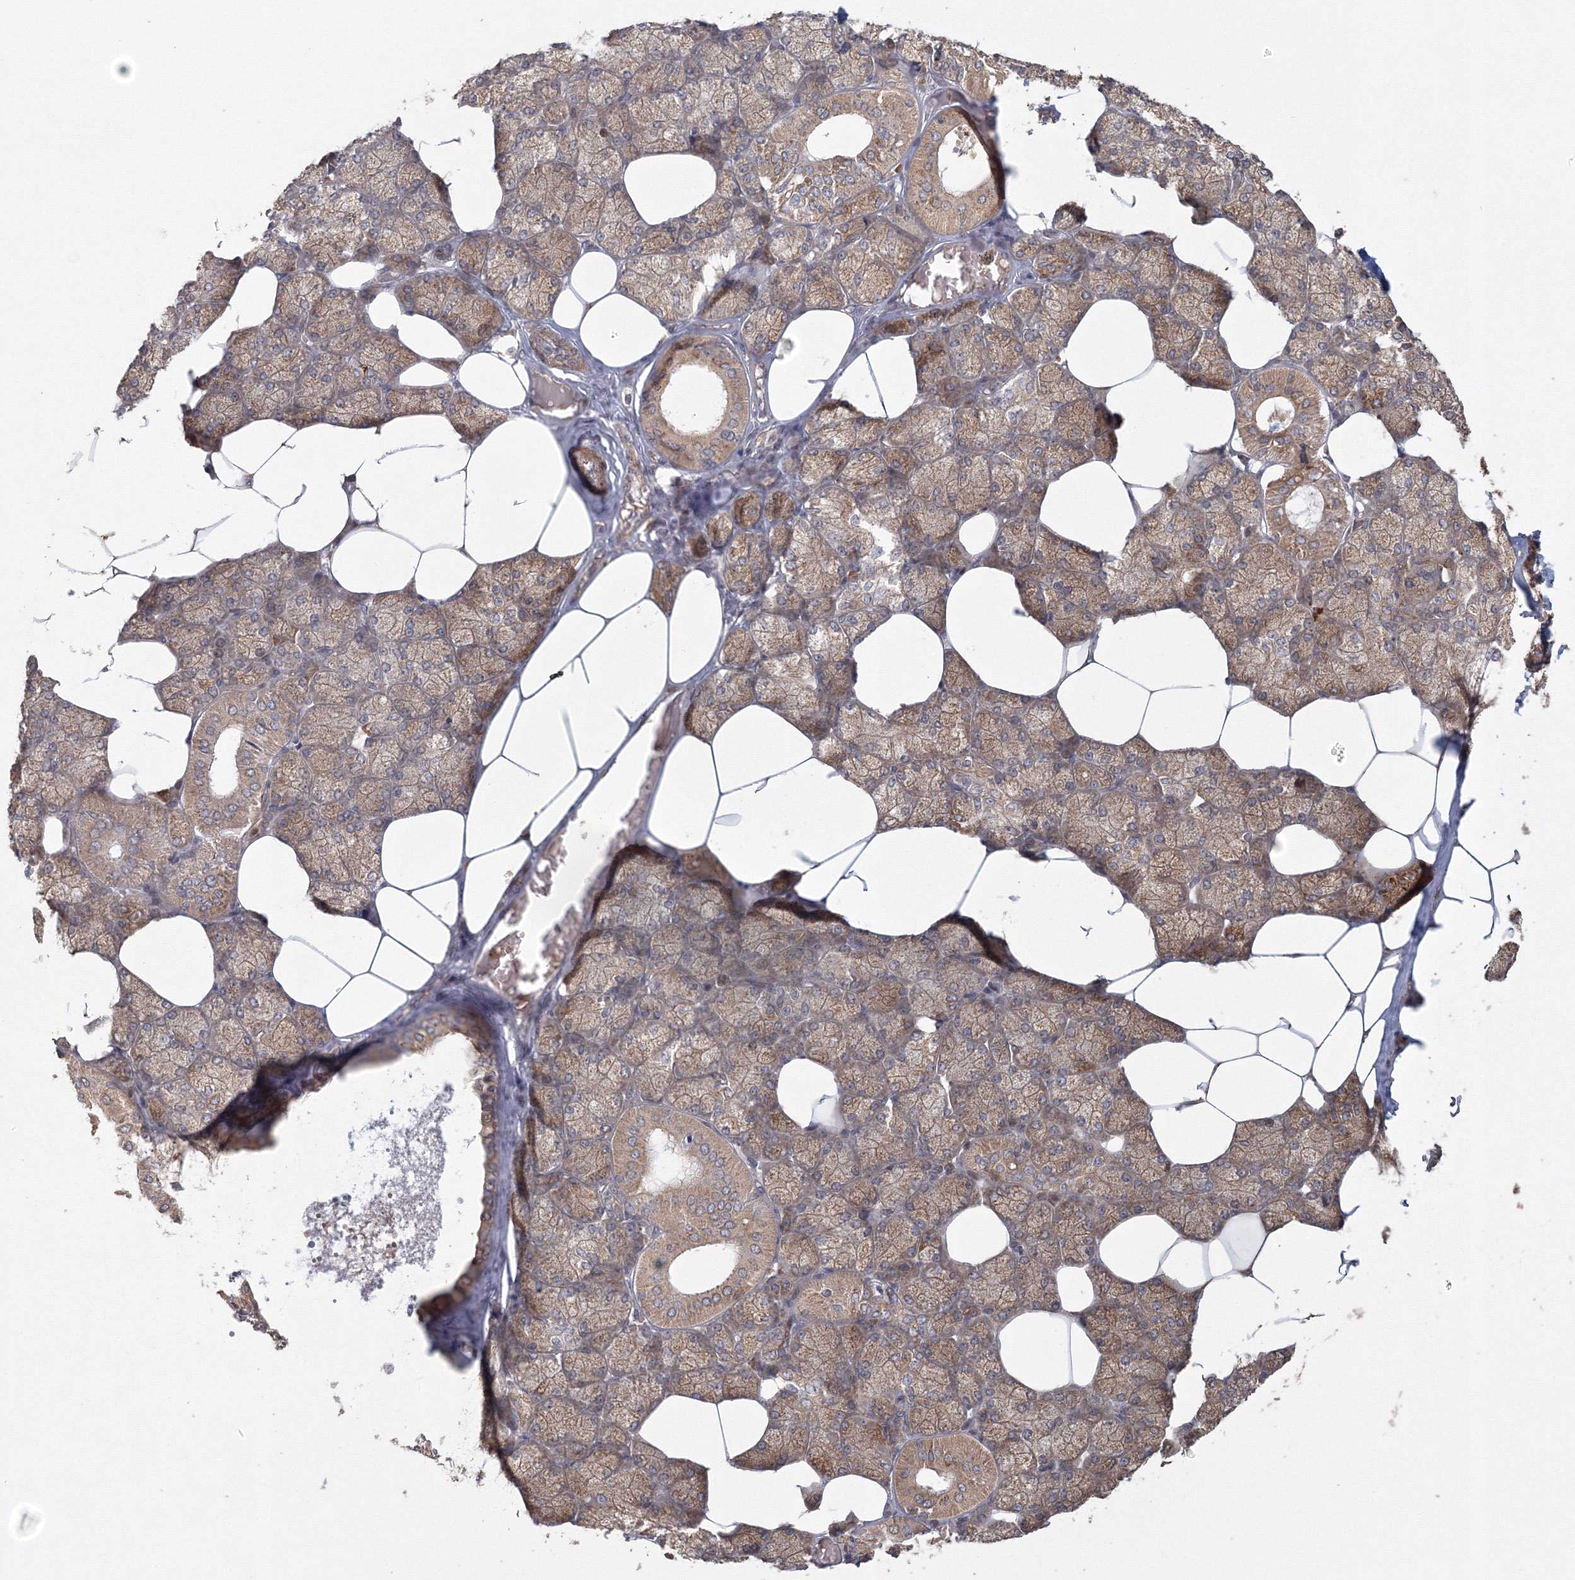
{"staining": {"intensity": "moderate", "quantity": "25%-75%", "location": "cytoplasmic/membranous"}, "tissue": "salivary gland", "cell_type": "Glandular cells", "image_type": "normal", "snomed": [{"axis": "morphology", "description": "Normal tissue, NOS"}, {"axis": "topography", "description": "Salivary gland"}], "caption": "IHC photomicrograph of unremarkable human salivary gland stained for a protein (brown), which shows medium levels of moderate cytoplasmic/membranous expression in approximately 25%-75% of glandular cells.", "gene": "TACC2", "patient": {"sex": "male", "age": 62}}